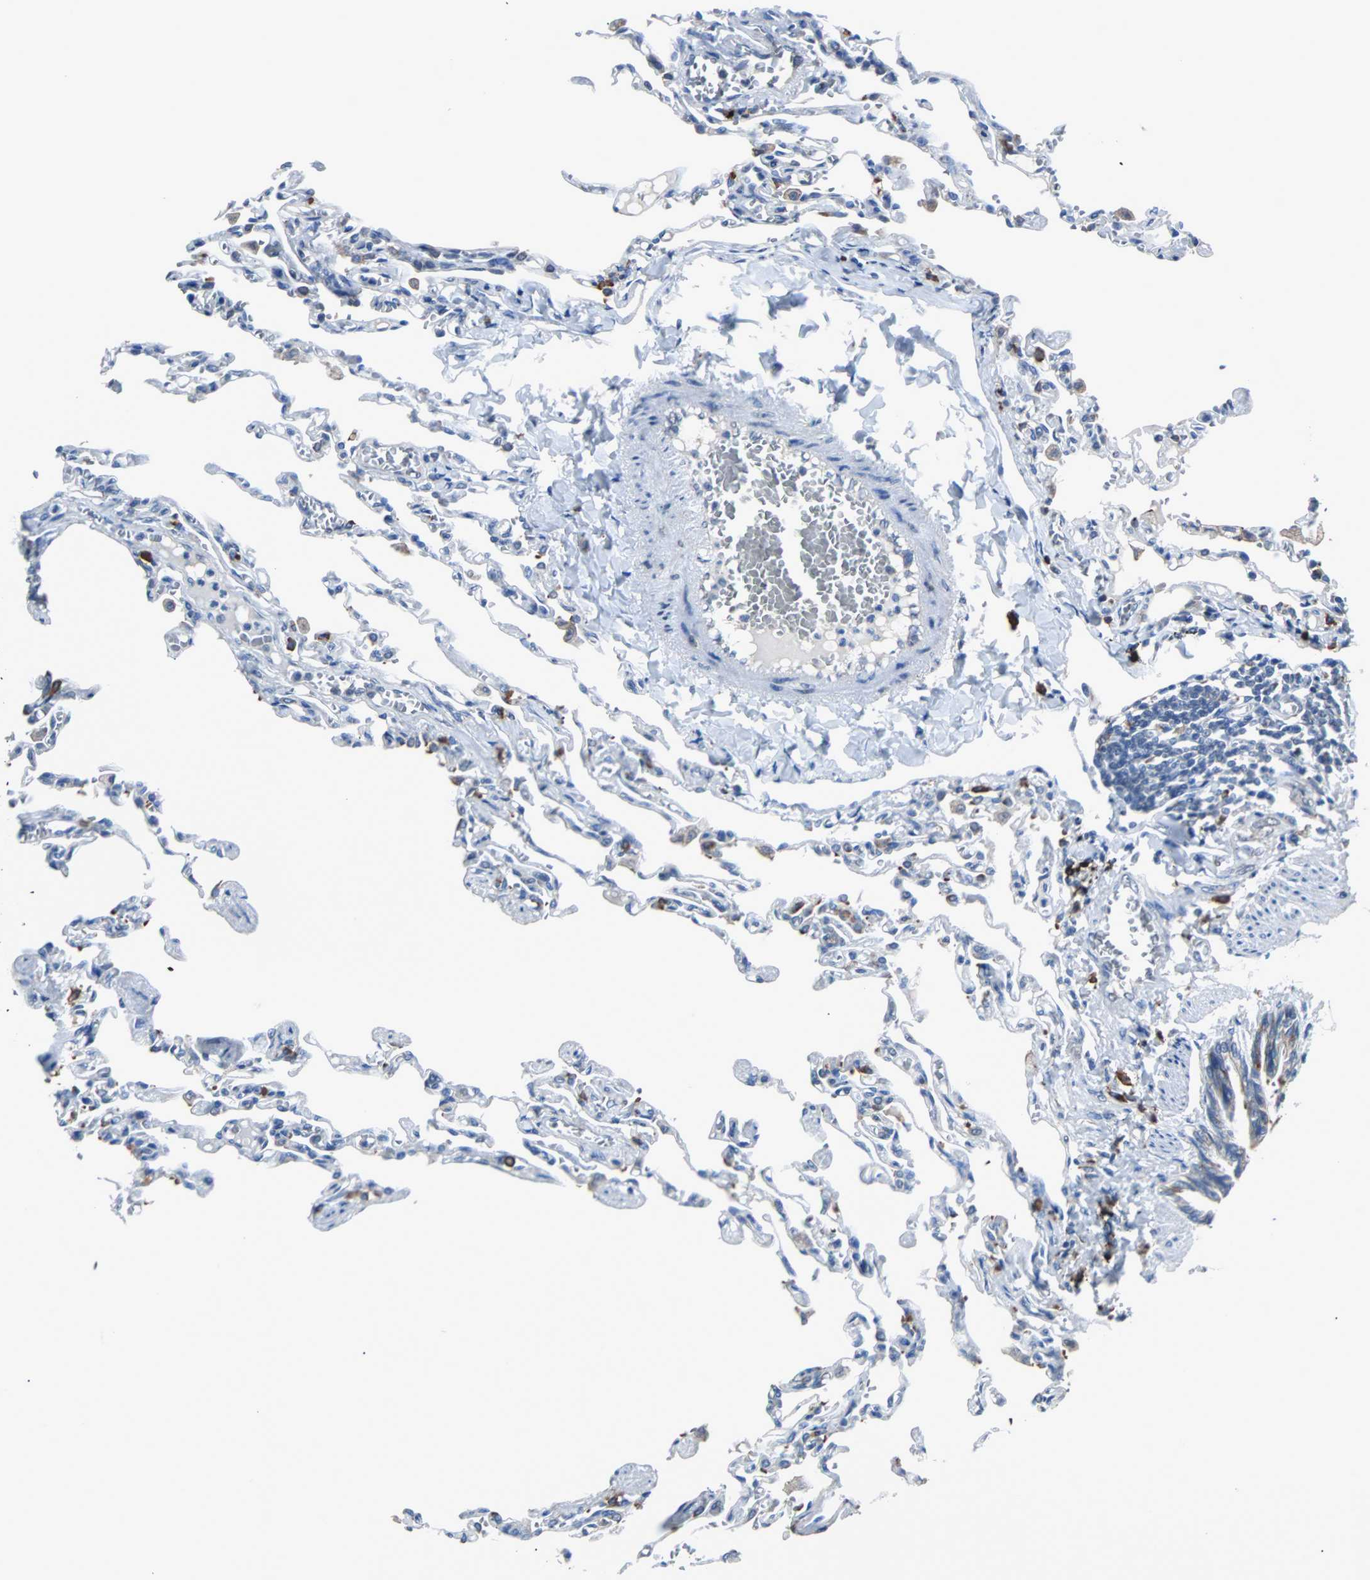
{"staining": {"intensity": "negative", "quantity": "none", "location": "none"}, "tissue": "lung", "cell_type": "Alveolar cells", "image_type": "normal", "snomed": [{"axis": "morphology", "description": "Normal tissue, NOS"}, {"axis": "topography", "description": "Lung"}], "caption": "Immunohistochemistry histopathology image of benign lung stained for a protein (brown), which shows no positivity in alveolar cells.", "gene": "PDIA4", "patient": {"sex": "male", "age": 21}}